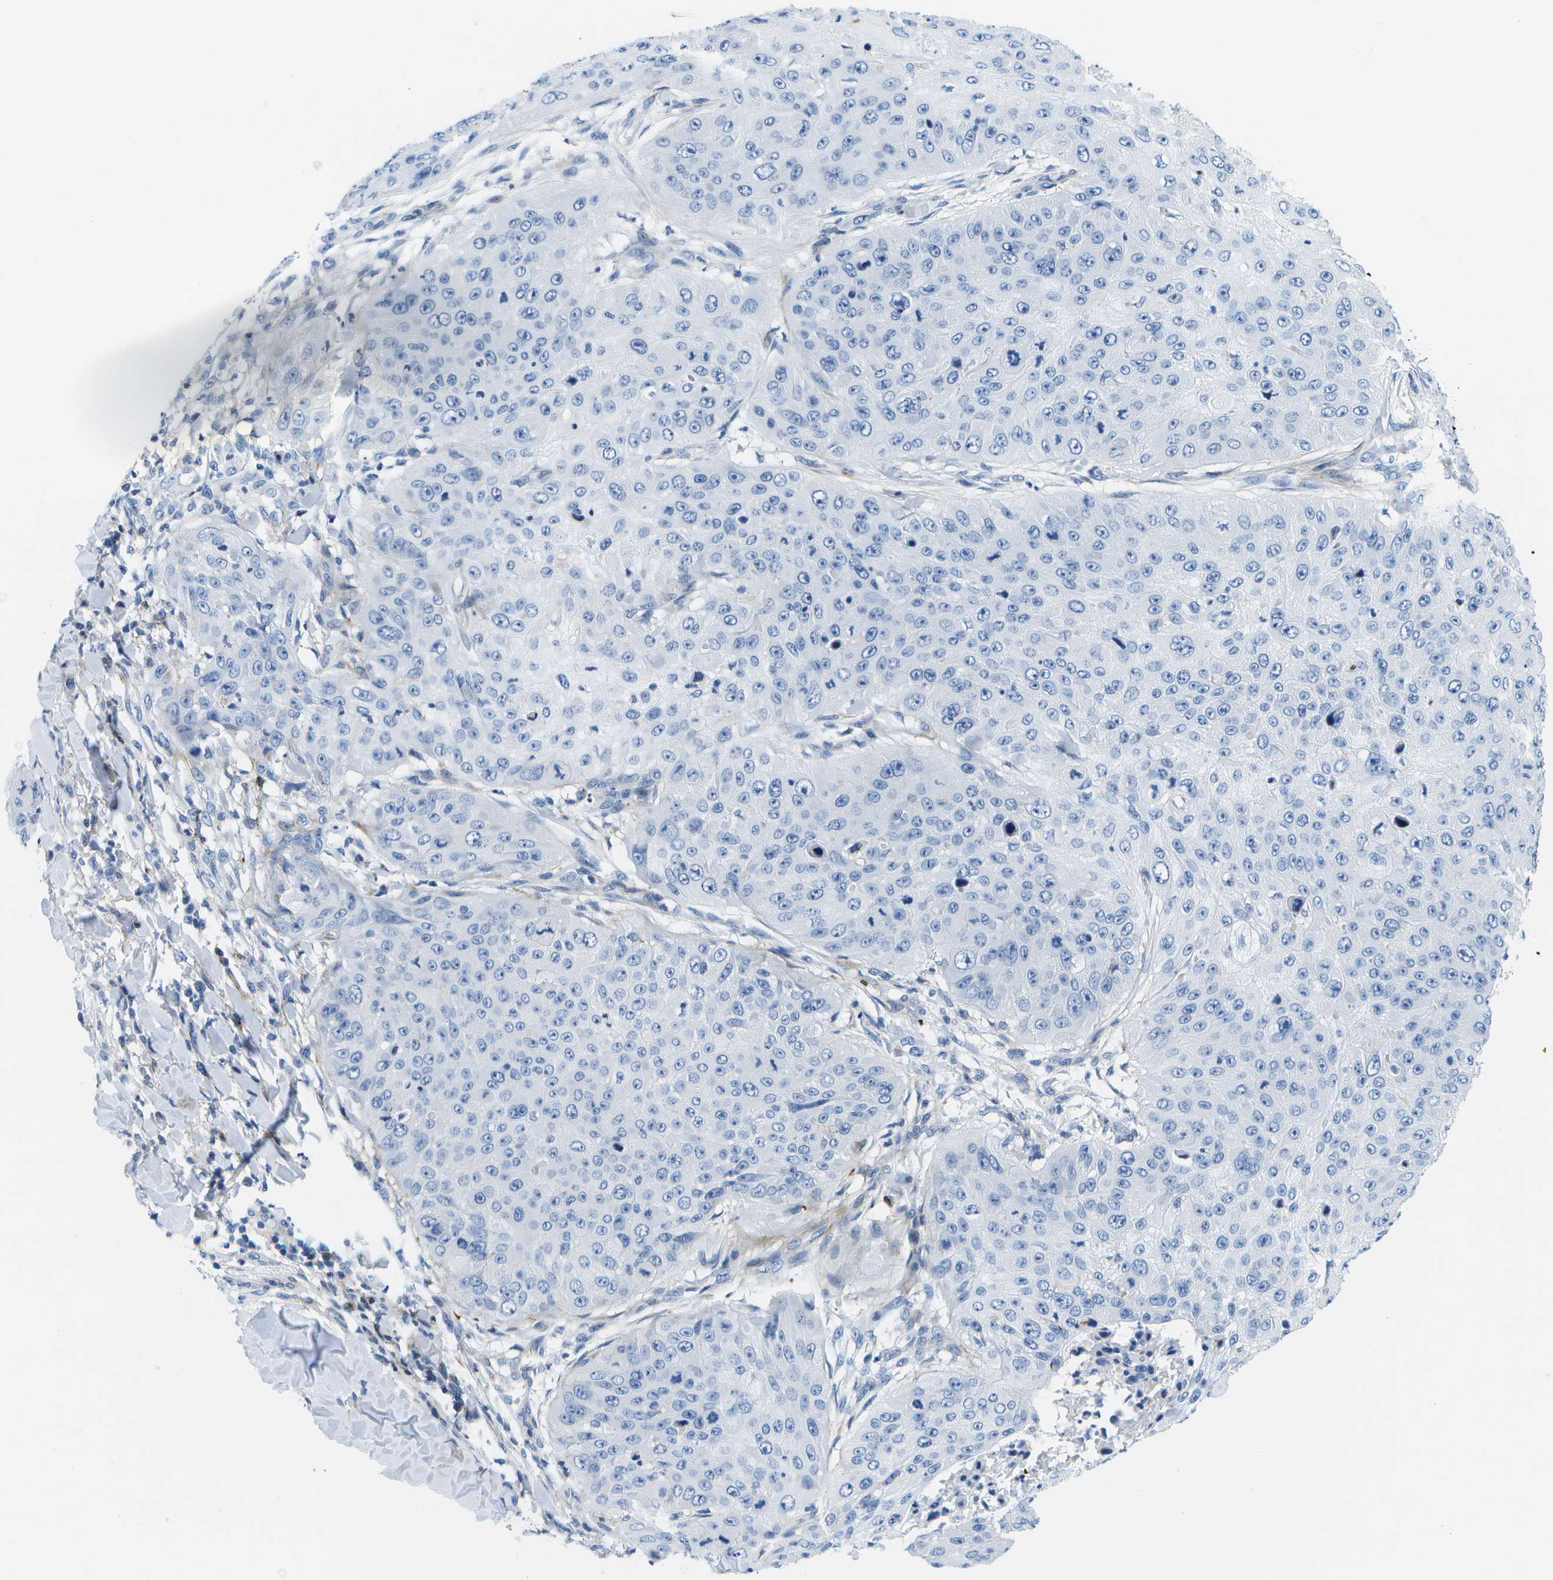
{"staining": {"intensity": "negative", "quantity": "none", "location": "none"}, "tissue": "skin cancer", "cell_type": "Tumor cells", "image_type": "cancer", "snomed": [{"axis": "morphology", "description": "Squamous cell carcinoma, NOS"}, {"axis": "topography", "description": "Skin"}], "caption": "Immunohistochemistry (IHC) micrograph of human squamous cell carcinoma (skin) stained for a protein (brown), which displays no staining in tumor cells. (DAB immunohistochemistry with hematoxylin counter stain).", "gene": "ADGRG6", "patient": {"sex": "female", "age": 80}}